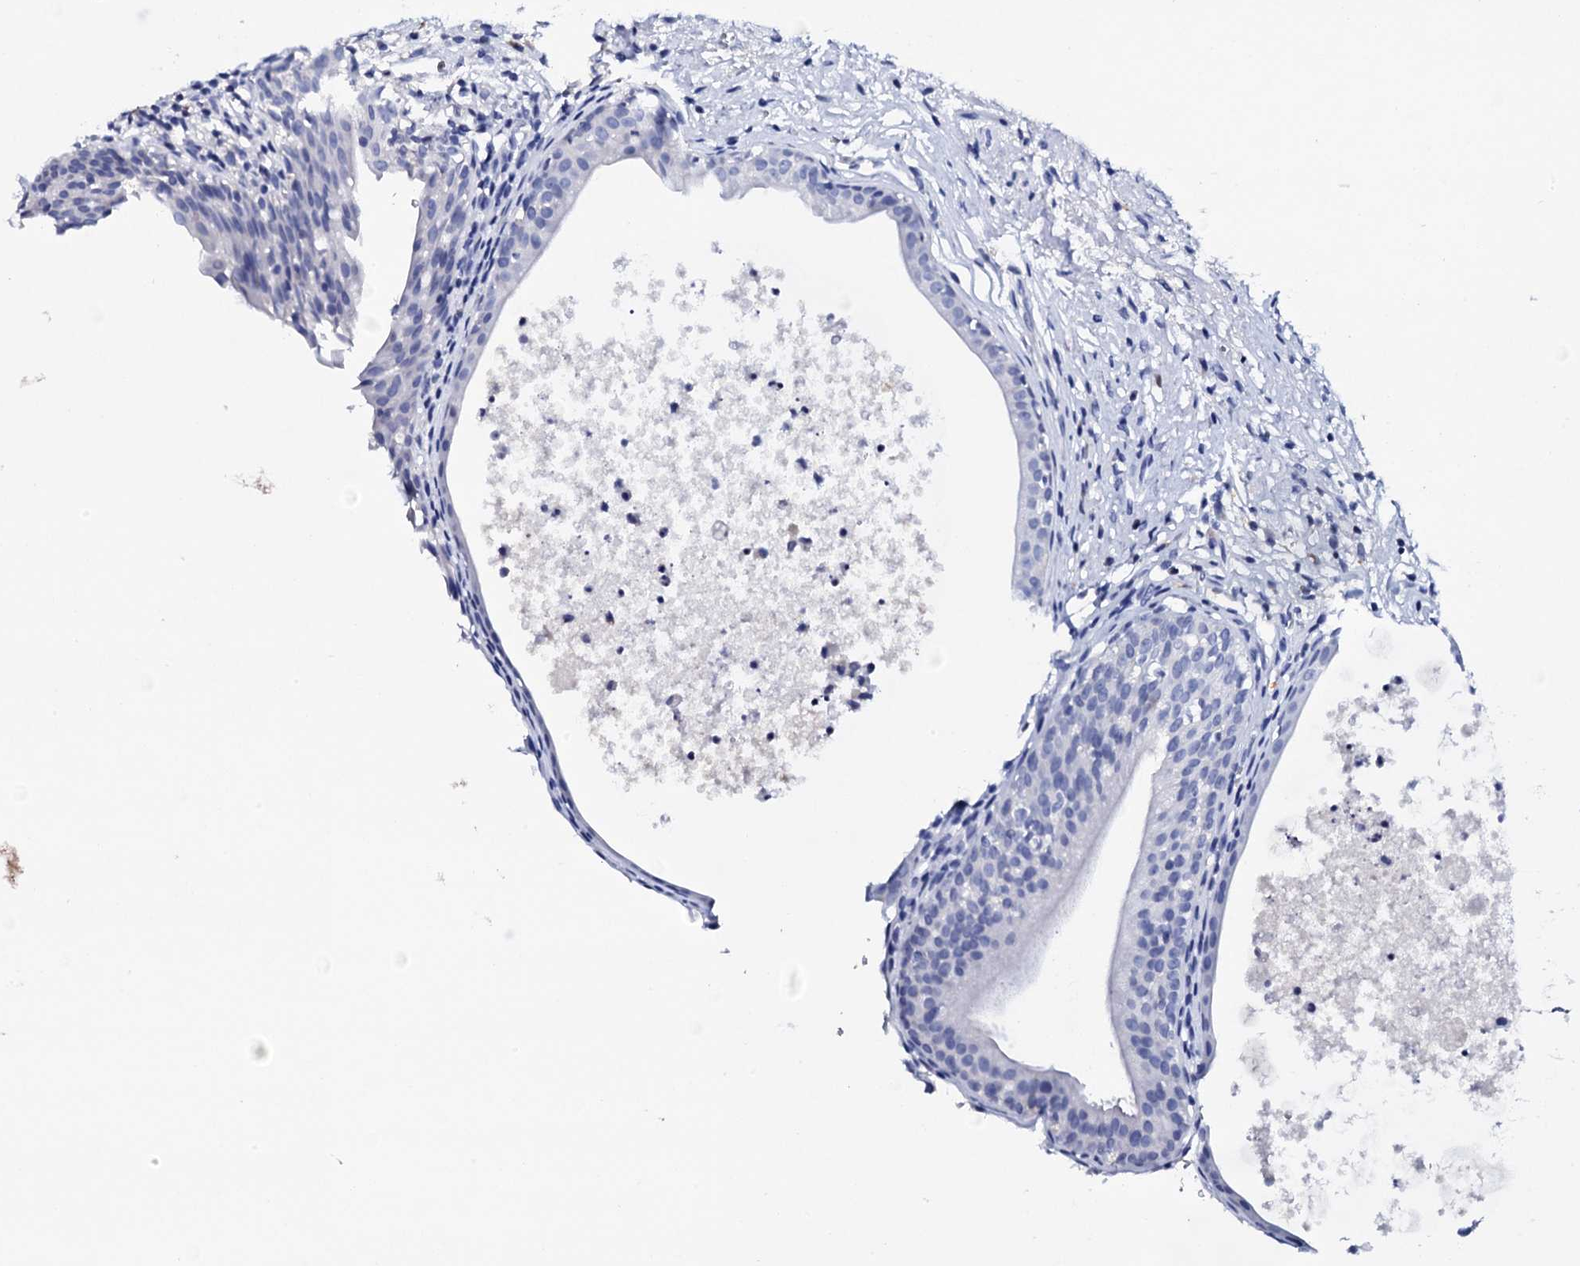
{"staining": {"intensity": "negative", "quantity": "none", "location": "none"}, "tissue": "urinary bladder", "cell_type": "Urothelial cells", "image_type": "normal", "snomed": [{"axis": "morphology", "description": "Normal tissue, NOS"}, {"axis": "morphology", "description": "Inflammation, NOS"}, {"axis": "topography", "description": "Urinary bladder"}], "caption": "This is an immunohistochemistry (IHC) histopathology image of unremarkable human urinary bladder. There is no staining in urothelial cells.", "gene": "FBXL16", "patient": {"sex": "male", "age": 63}}